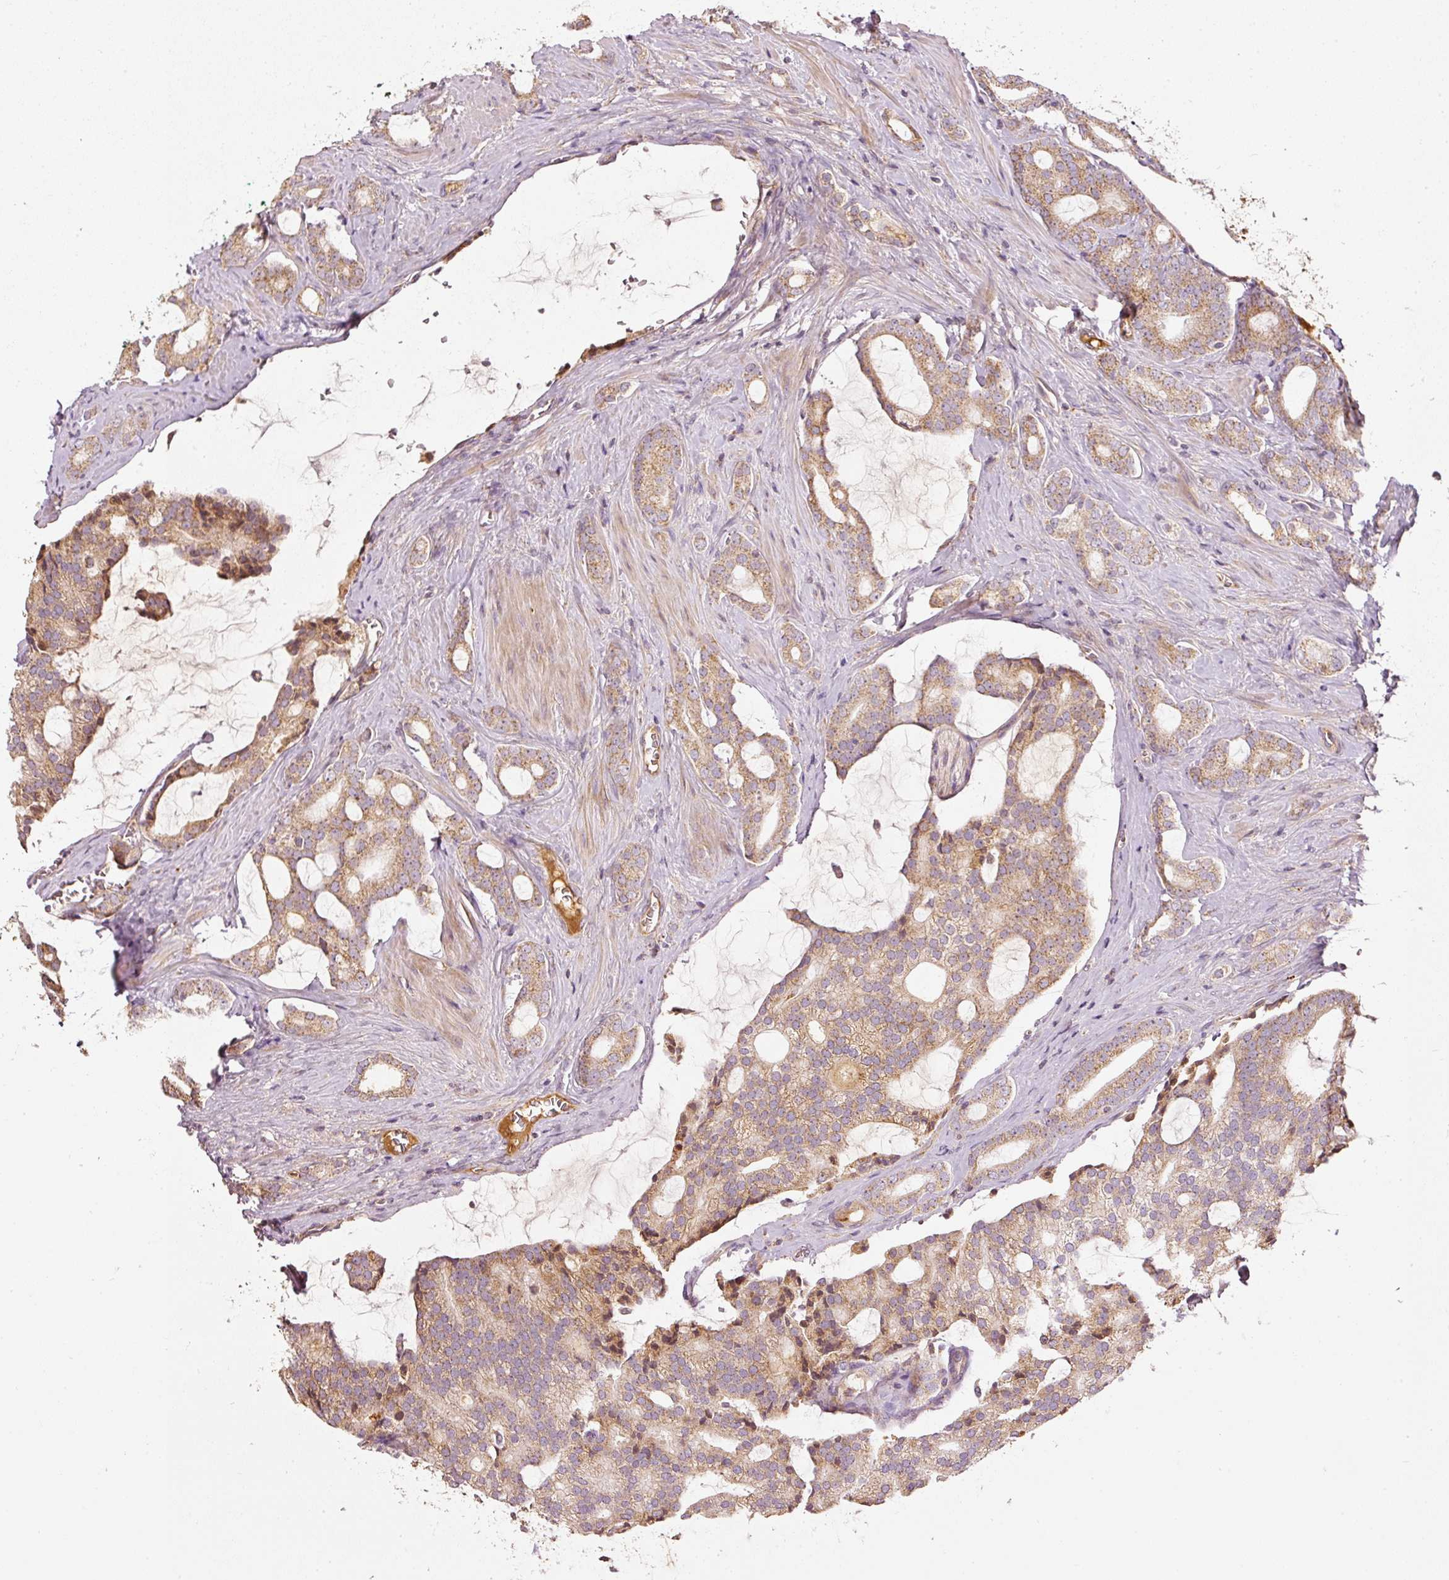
{"staining": {"intensity": "moderate", "quantity": ">75%", "location": "cytoplasmic/membranous"}, "tissue": "prostate cancer", "cell_type": "Tumor cells", "image_type": "cancer", "snomed": [{"axis": "morphology", "description": "Adenocarcinoma, High grade"}, {"axis": "topography", "description": "Prostate"}], "caption": "Moderate cytoplasmic/membranous protein staining is seen in approximately >75% of tumor cells in prostate adenocarcinoma (high-grade).", "gene": "SERPING1", "patient": {"sex": "male", "age": 63}}